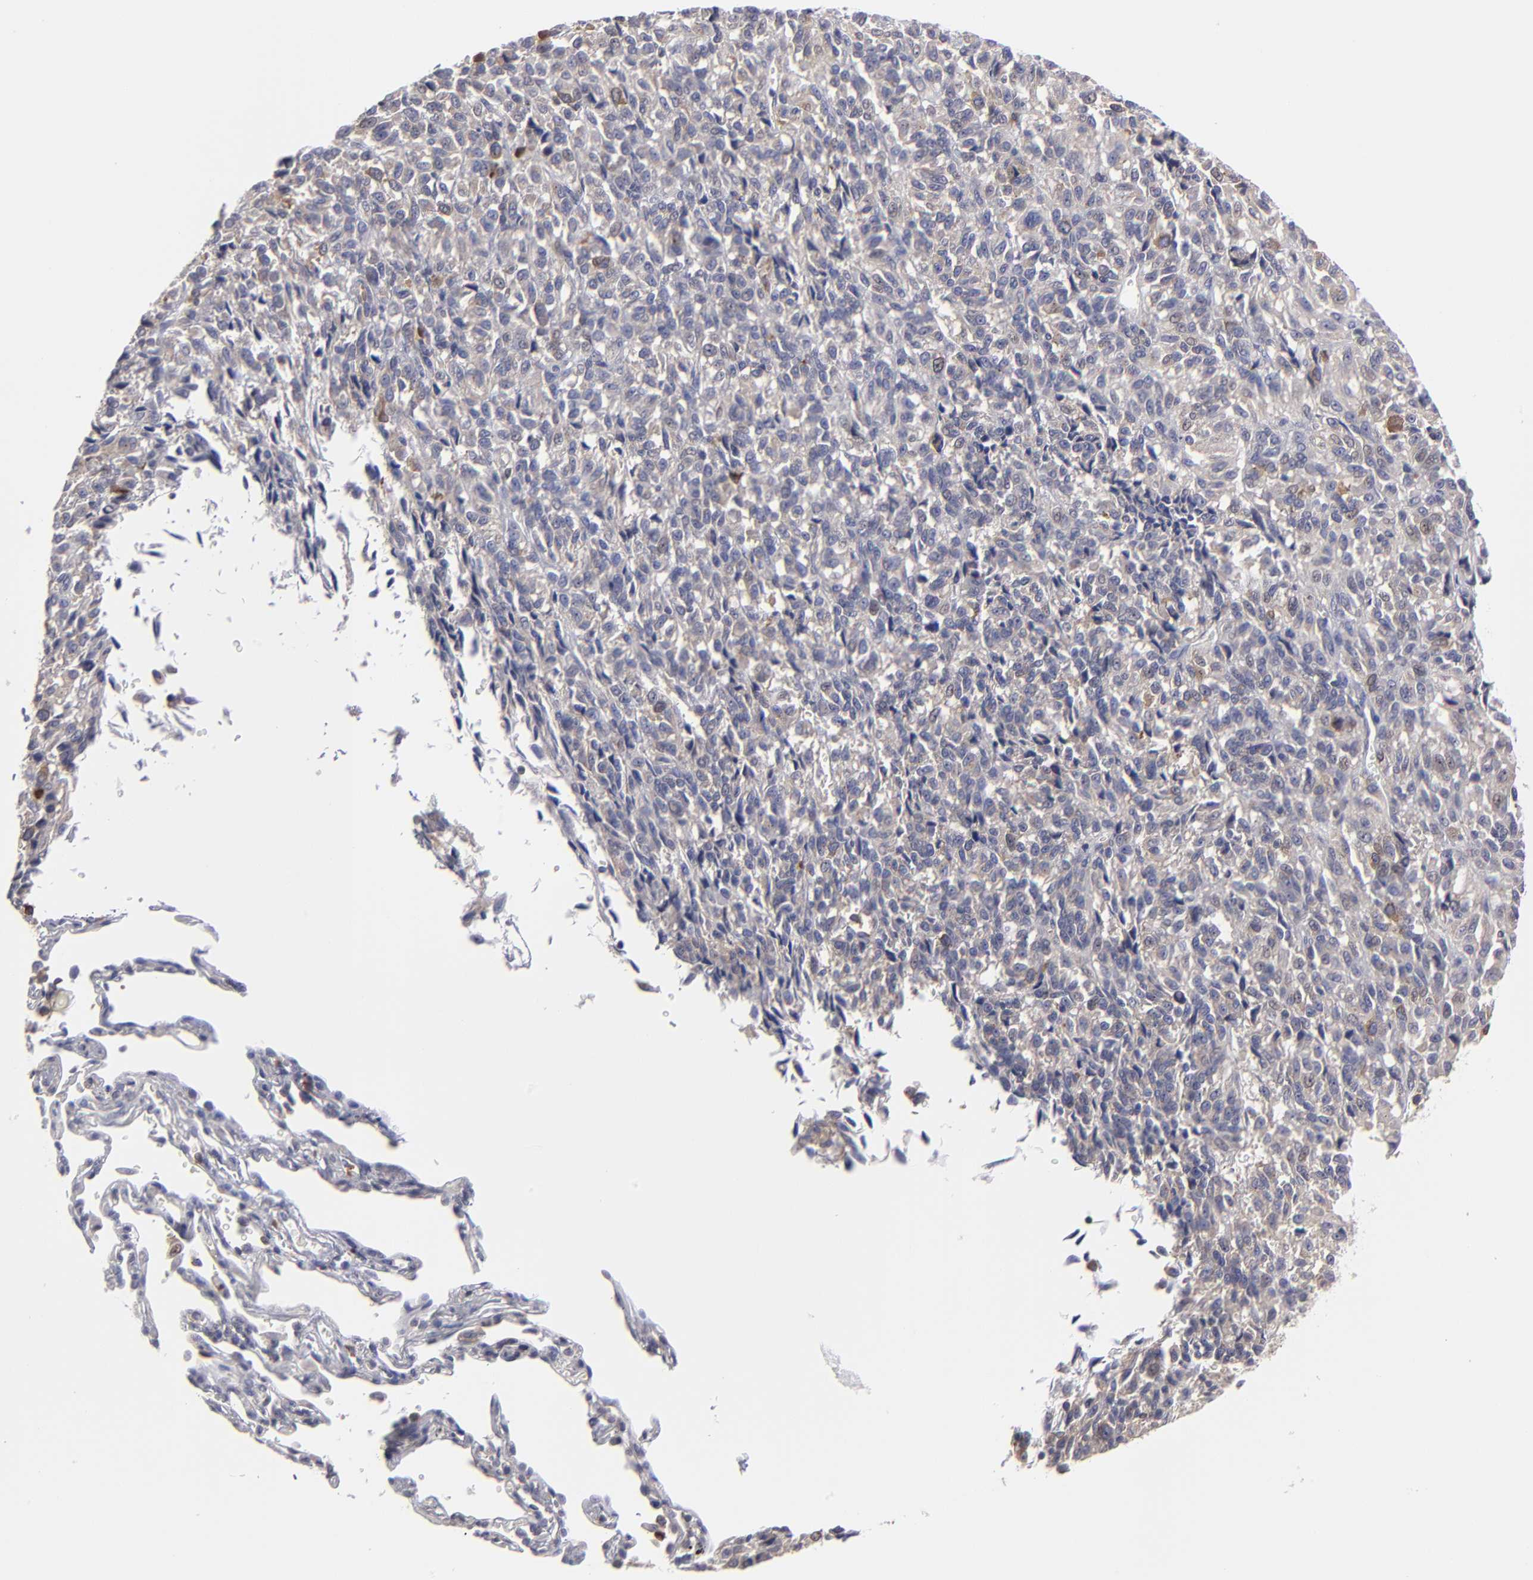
{"staining": {"intensity": "moderate", "quantity": "25%-75%", "location": "cytoplasmic/membranous"}, "tissue": "melanoma", "cell_type": "Tumor cells", "image_type": "cancer", "snomed": [{"axis": "morphology", "description": "Malignant melanoma, Metastatic site"}, {"axis": "topography", "description": "Lung"}], "caption": "Human malignant melanoma (metastatic site) stained with a protein marker shows moderate staining in tumor cells.", "gene": "CEP97", "patient": {"sex": "male", "age": 64}}